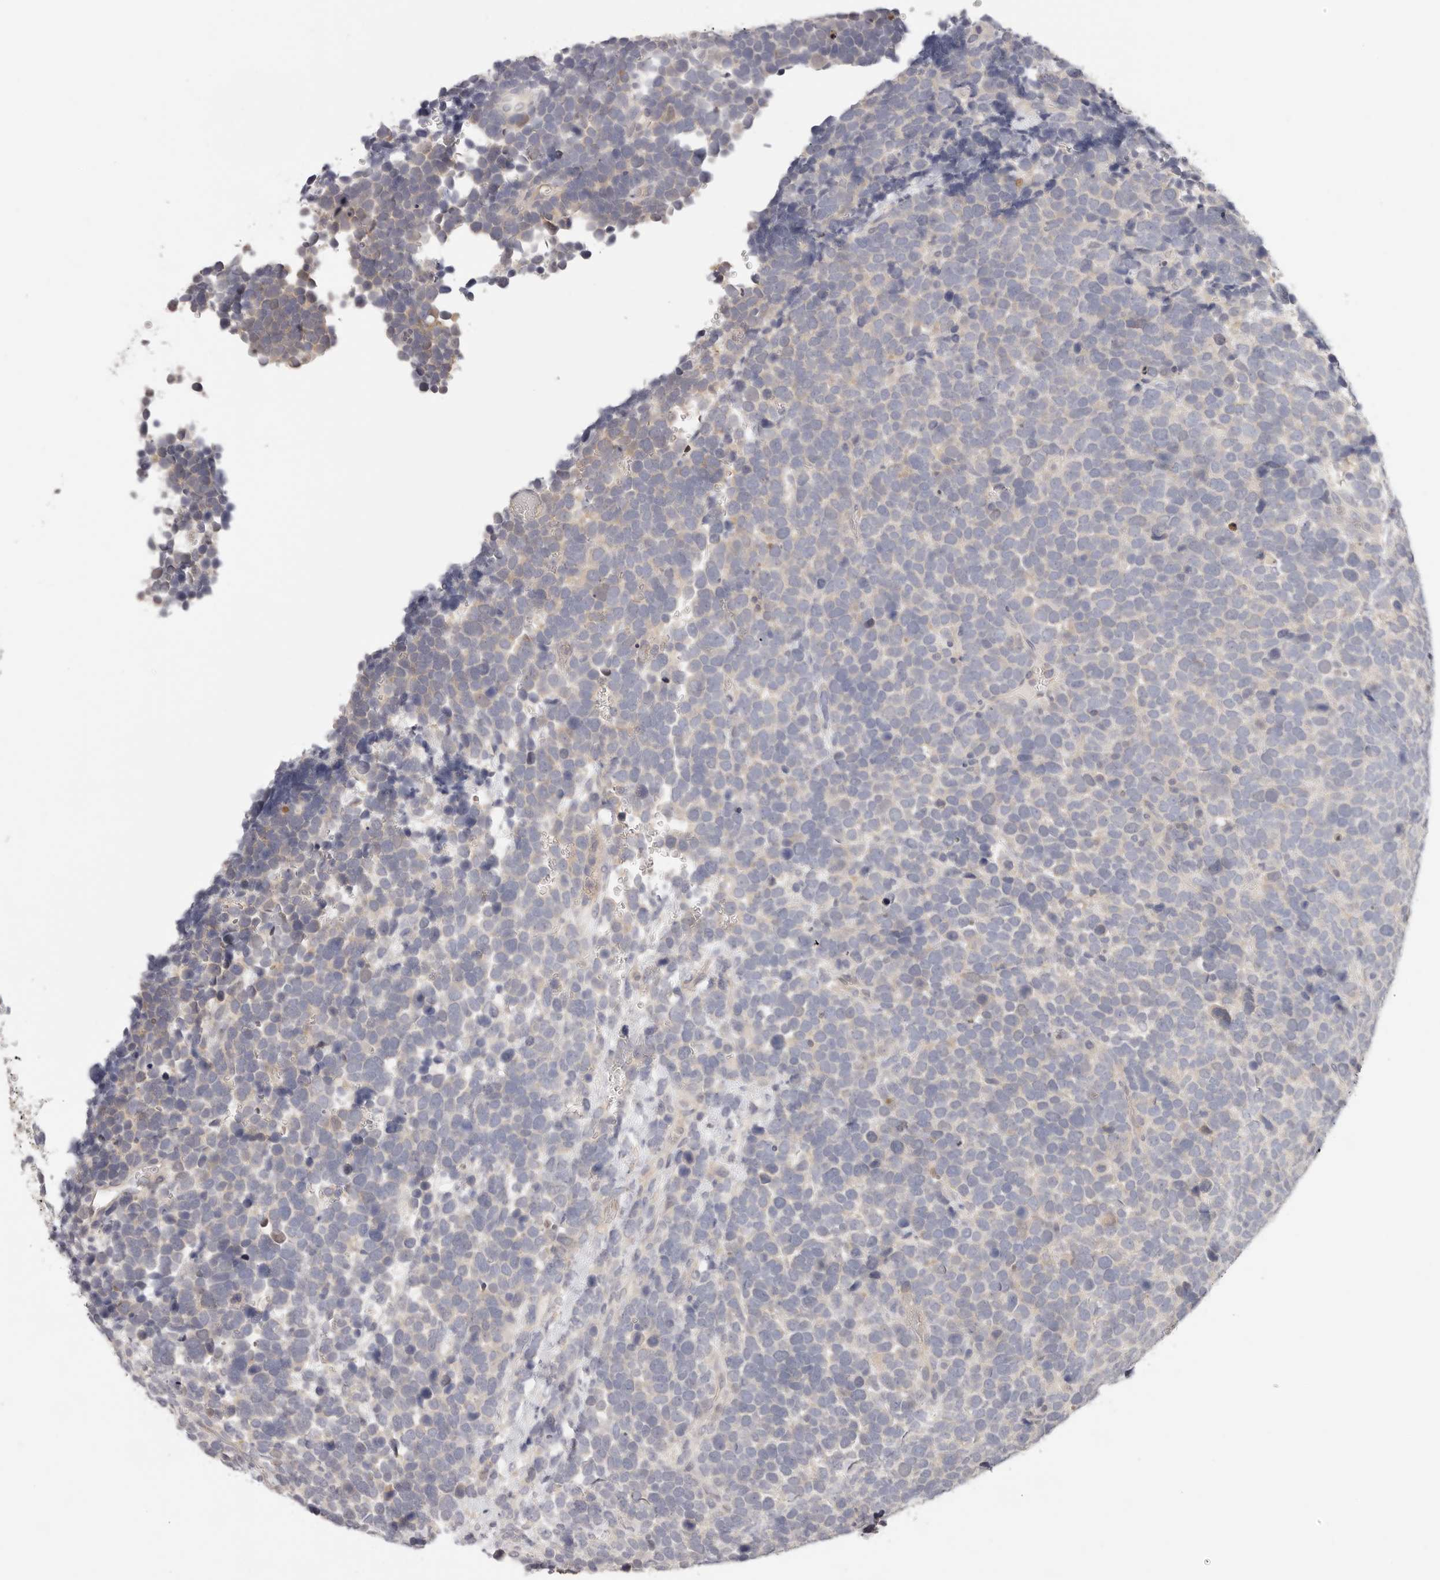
{"staining": {"intensity": "weak", "quantity": "<25%", "location": "cytoplasmic/membranous"}, "tissue": "urothelial cancer", "cell_type": "Tumor cells", "image_type": "cancer", "snomed": [{"axis": "morphology", "description": "Urothelial carcinoma, High grade"}, {"axis": "topography", "description": "Urinary bladder"}], "caption": "A histopathology image of human high-grade urothelial carcinoma is negative for staining in tumor cells.", "gene": "GGPS1", "patient": {"sex": "female", "age": 82}}